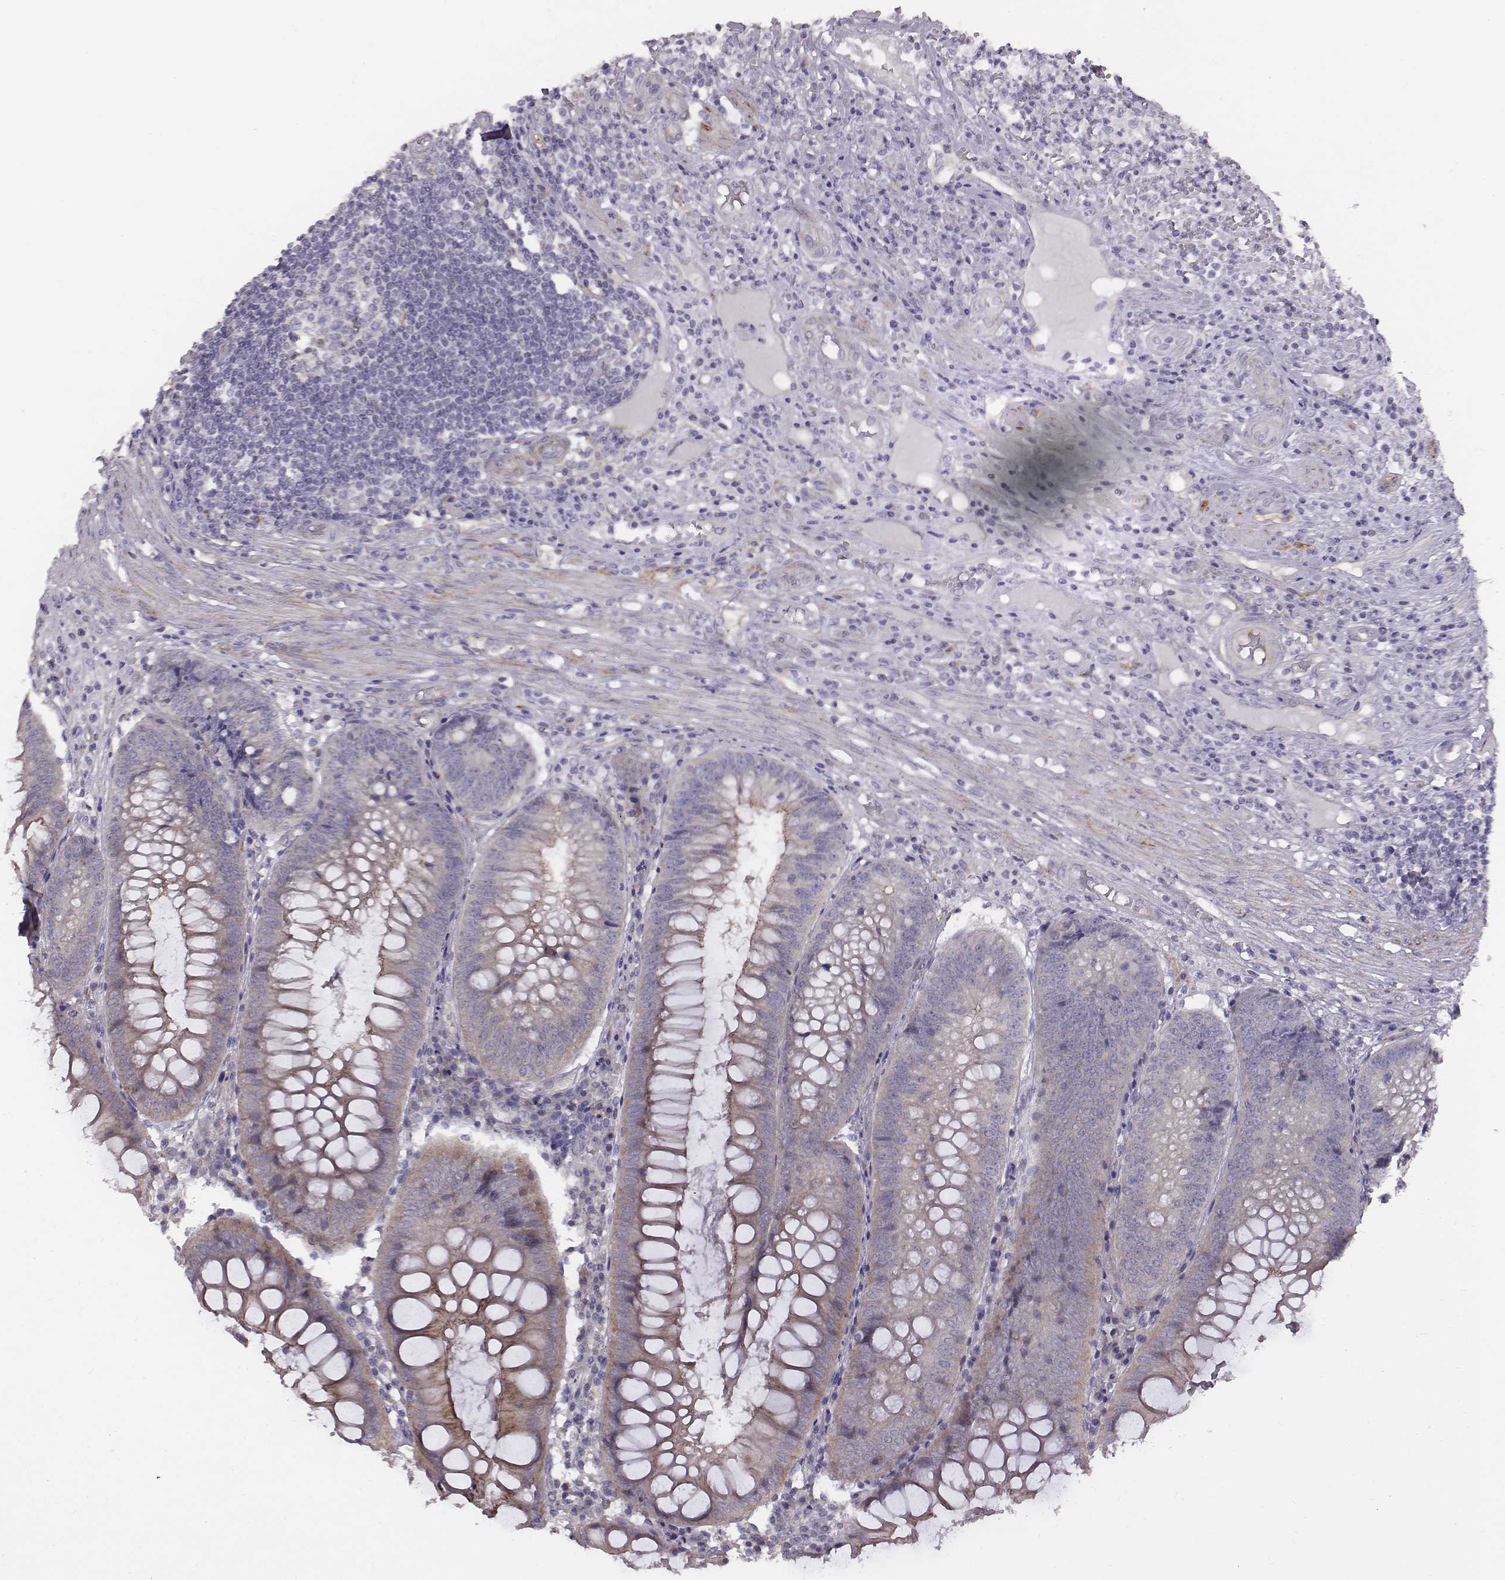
{"staining": {"intensity": "moderate", "quantity": ">75%", "location": "cytoplasmic/membranous"}, "tissue": "appendix", "cell_type": "Glandular cells", "image_type": "normal", "snomed": [{"axis": "morphology", "description": "Normal tissue, NOS"}, {"axis": "morphology", "description": "Inflammation, NOS"}, {"axis": "topography", "description": "Appendix"}], "caption": "Immunohistochemistry (IHC) of benign appendix exhibits medium levels of moderate cytoplasmic/membranous positivity in about >75% of glandular cells.", "gene": "PRKCZ", "patient": {"sex": "male", "age": 16}}